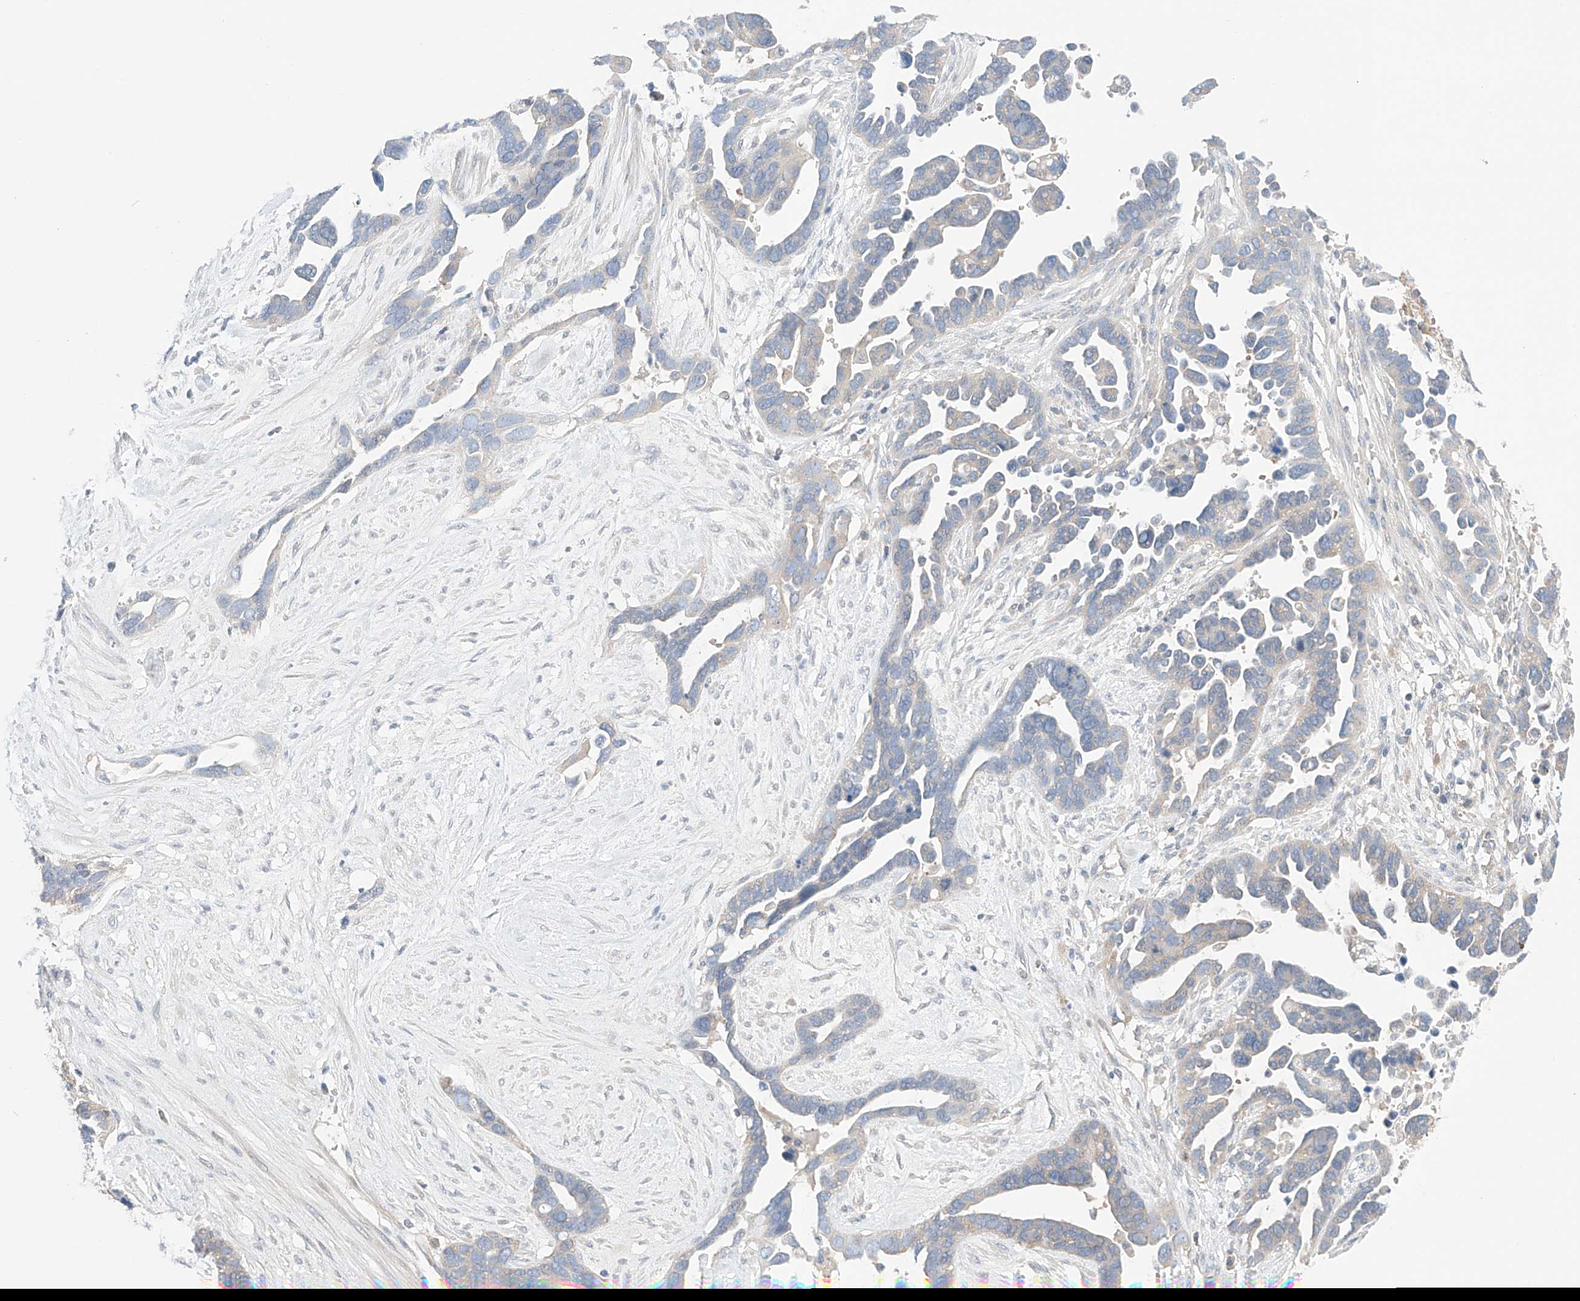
{"staining": {"intensity": "negative", "quantity": "none", "location": "none"}, "tissue": "ovarian cancer", "cell_type": "Tumor cells", "image_type": "cancer", "snomed": [{"axis": "morphology", "description": "Cystadenocarcinoma, serous, NOS"}, {"axis": "topography", "description": "Ovary"}], "caption": "Immunohistochemical staining of ovarian cancer (serous cystadenocarcinoma) shows no significant positivity in tumor cells.", "gene": "PGGT1B", "patient": {"sex": "female", "age": 54}}